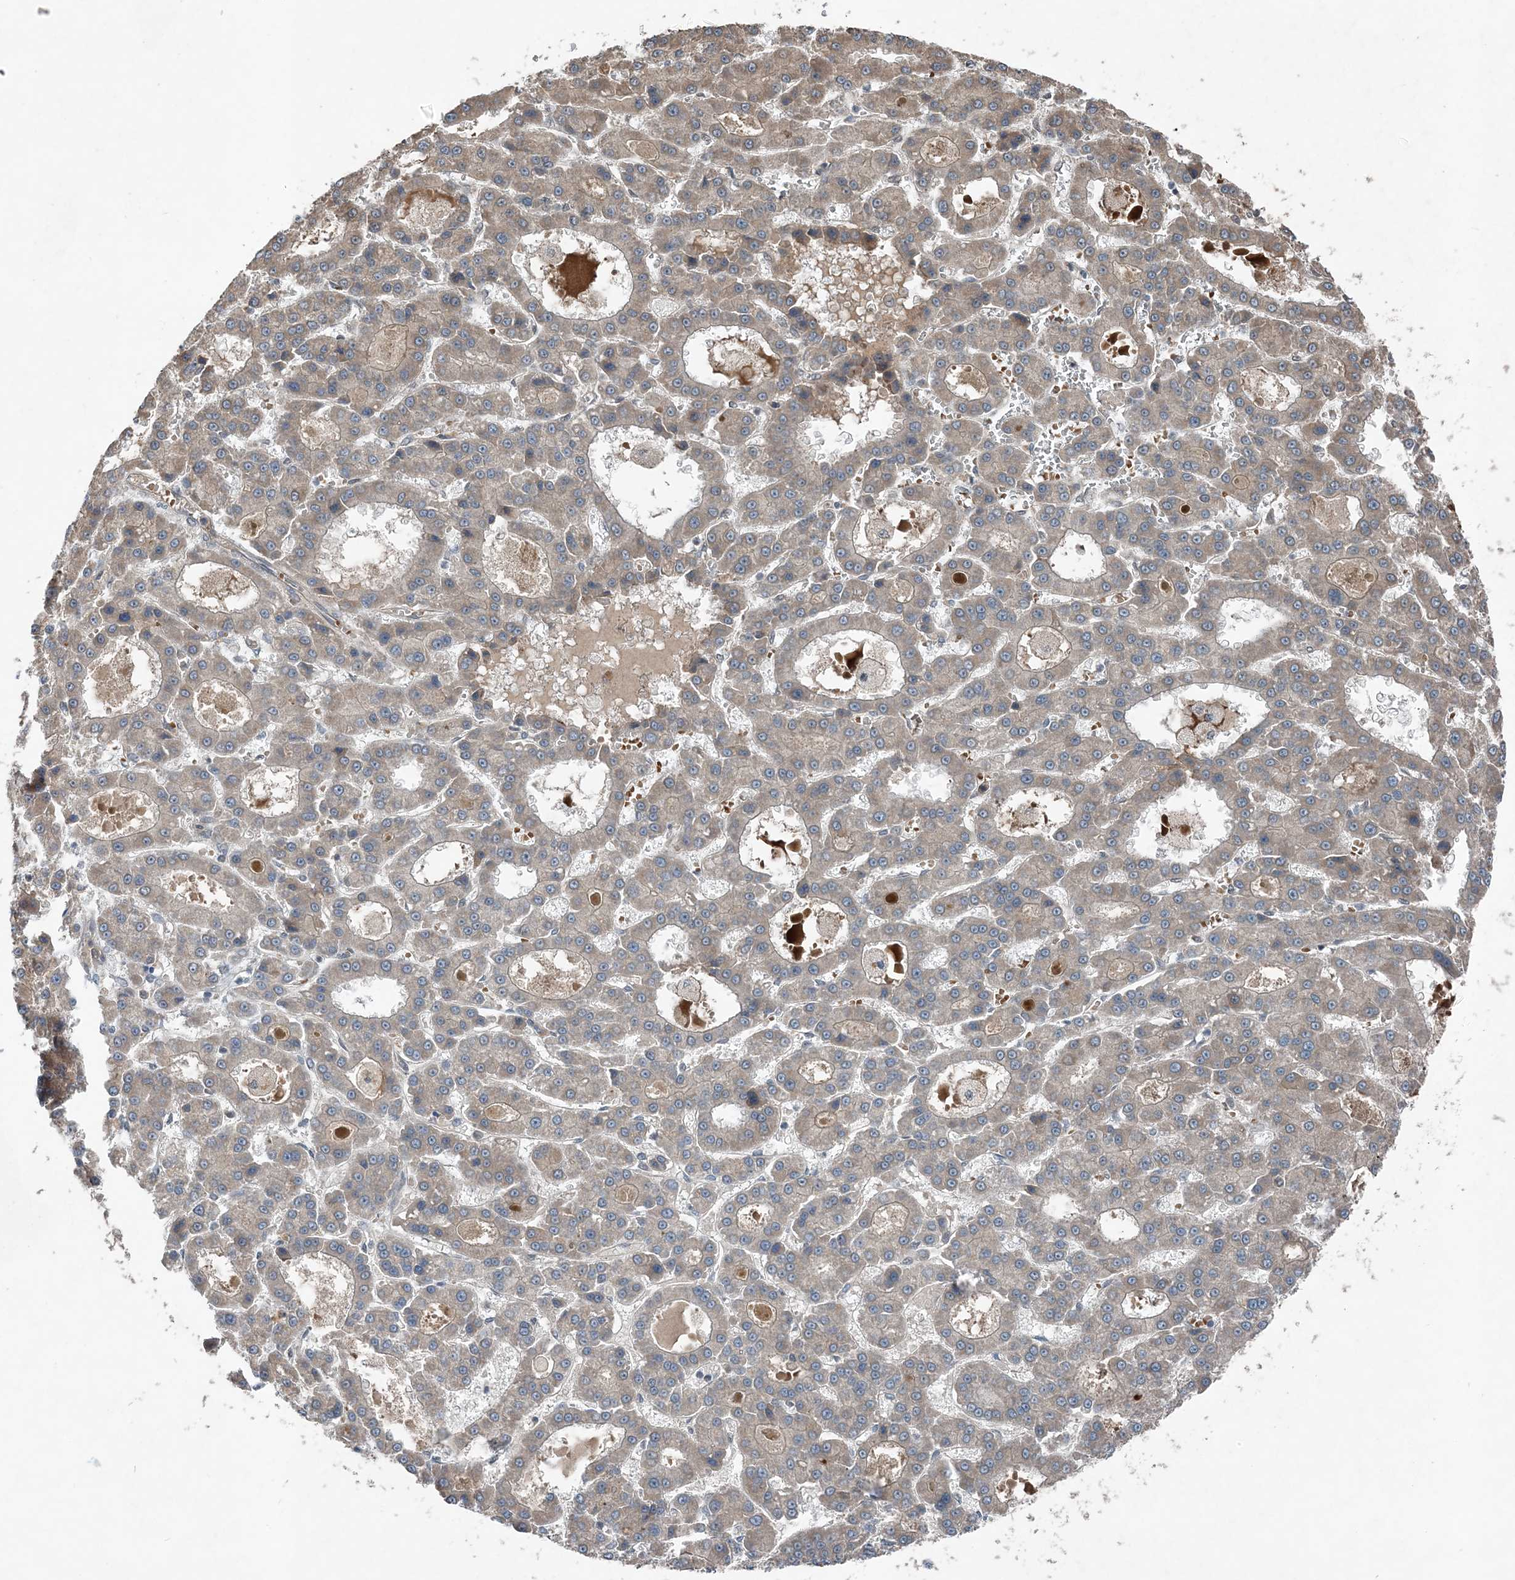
{"staining": {"intensity": "weak", "quantity": "<25%", "location": "cytoplasmic/membranous"}, "tissue": "liver cancer", "cell_type": "Tumor cells", "image_type": "cancer", "snomed": [{"axis": "morphology", "description": "Carcinoma, Hepatocellular, NOS"}, {"axis": "topography", "description": "Liver"}], "caption": "An immunohistochemistry image of hepatocellular carcinoma (liver) is shown. There is no staining in tumor cells of hepatocellular carcinoma (liver). The staining was performed using DAB to visualize the protein expression in brown, while the nuclei were stained in blue with hematoxylin (Magnification: 20x).", "gene": "QTRT2", "patient": {"sex": "male", "age": 70}}